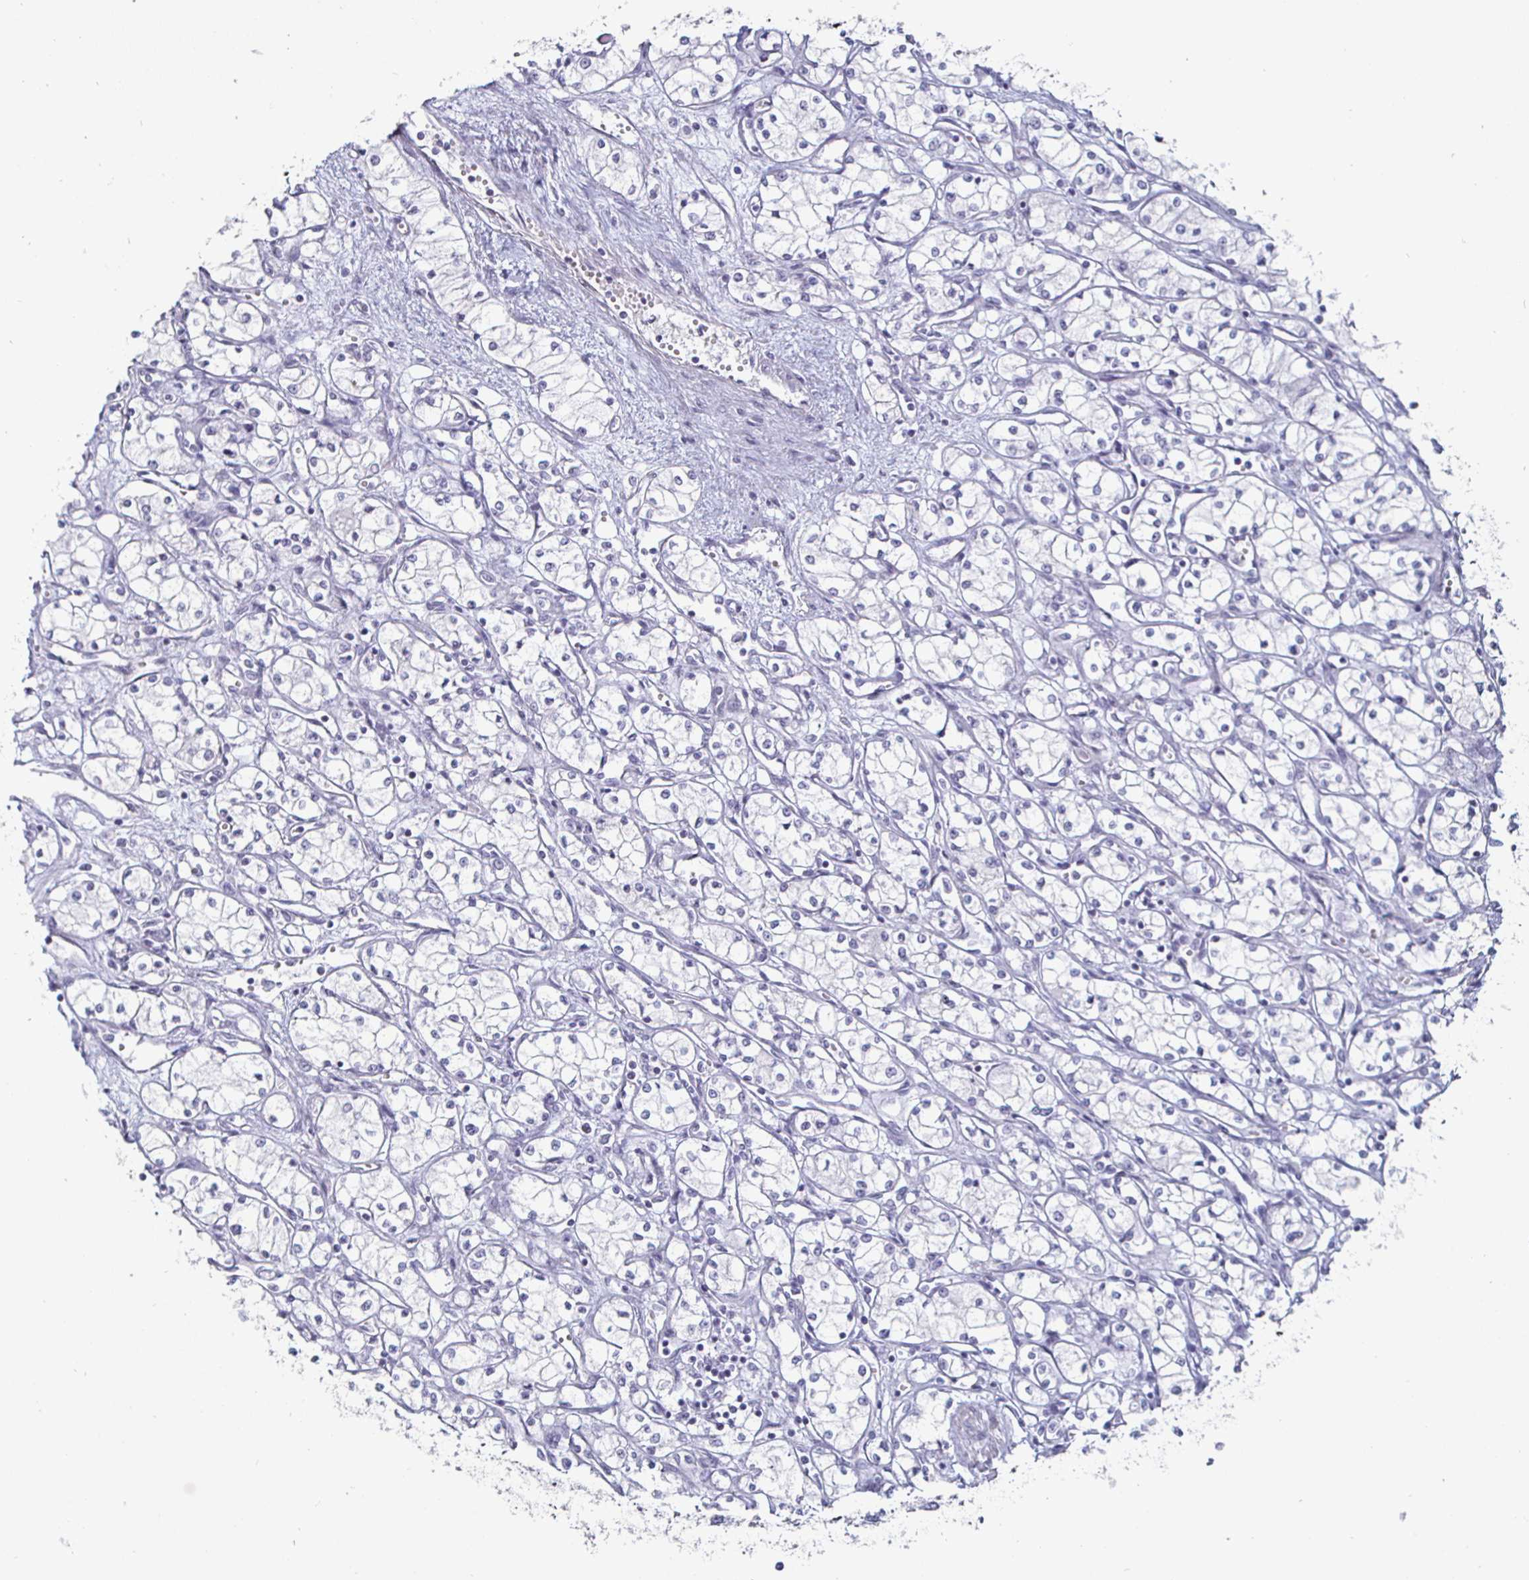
{"staining": {"intensity": "negative", "quantity": "none", "location": "none"}, "tissue": "renal cancer", "cell_type": "Tumor cells", "image_type": "cancer", "snomed": [{"axis": "morphology", "description": "Normal tissue, NOS"}, {"axis": "morphology", "description": "Adenocarcinoma, NOS"}, {"axis": "topography", "description": "Kidney"}], "caption": "A high-resolution micrograph shows immunohistochemistry staining of adenocarcinoma (renal), which exhibits no significant staining in tumor cells. The staining is performed using DAB brown chromogen with nuclei counter-stained in using hematoxylin.", "gene": "DMRTB1", "patient": {"sex": "male", "age": 59}}